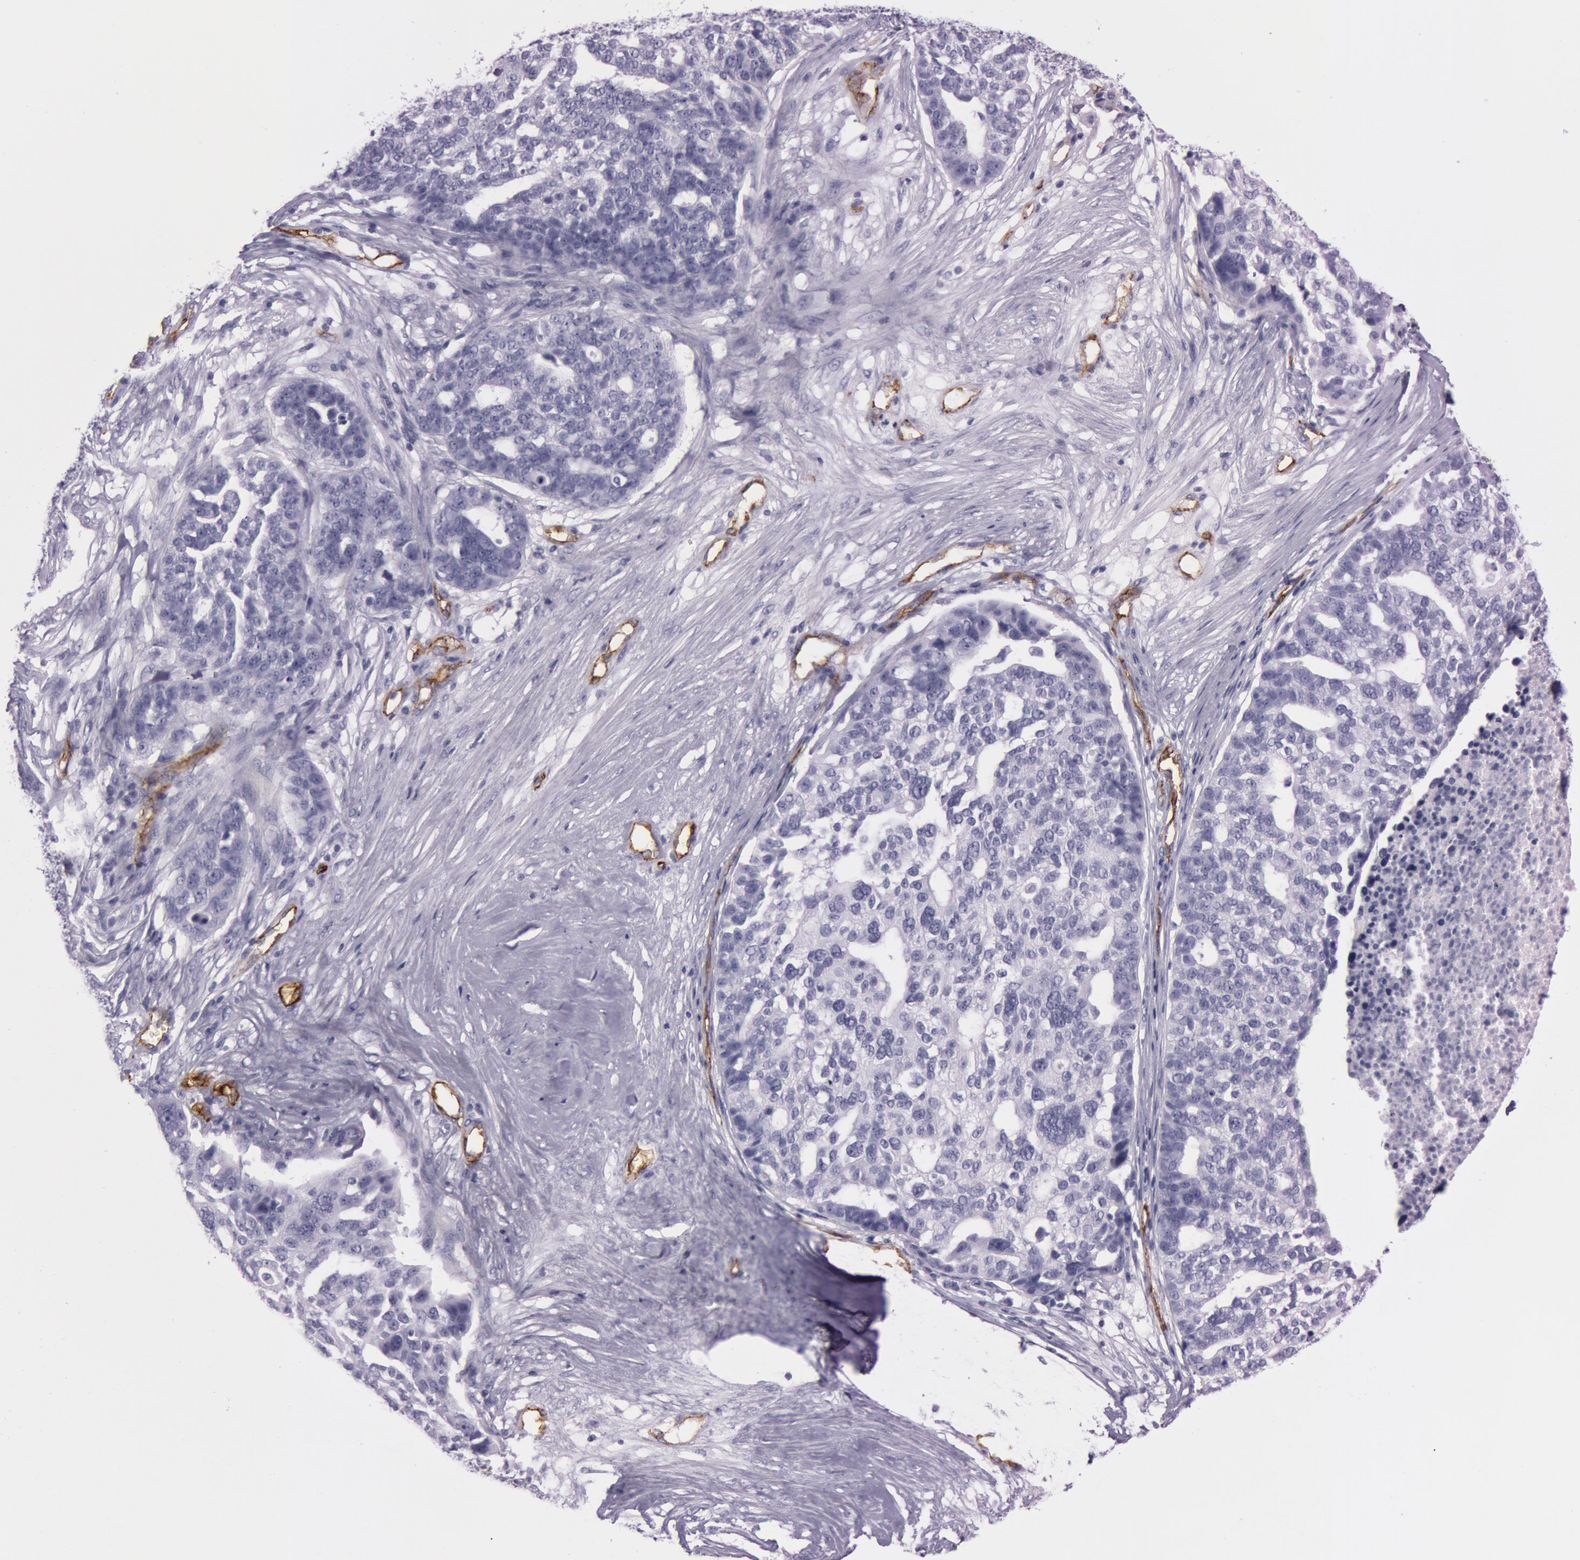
{"staining": {"intensity": "negative", "quantity": "none", "location": "none"}, "tissue": "ovarian cancer", "cell_type": "Tumor cells", "image_type": "cancer", "snomed": [{"axis": "morphology", "description": "Cystadenocarcinoma, serous, NOS"}, {"axis": "topography", "description": "Ovary"}], "caption": "The immunohistochemistry photomicrograph has no significant expression in tumor cells of ovarian cancer tissue.", "gene": "FOLH1", "patient": {"sex": "female", "age": 59}}